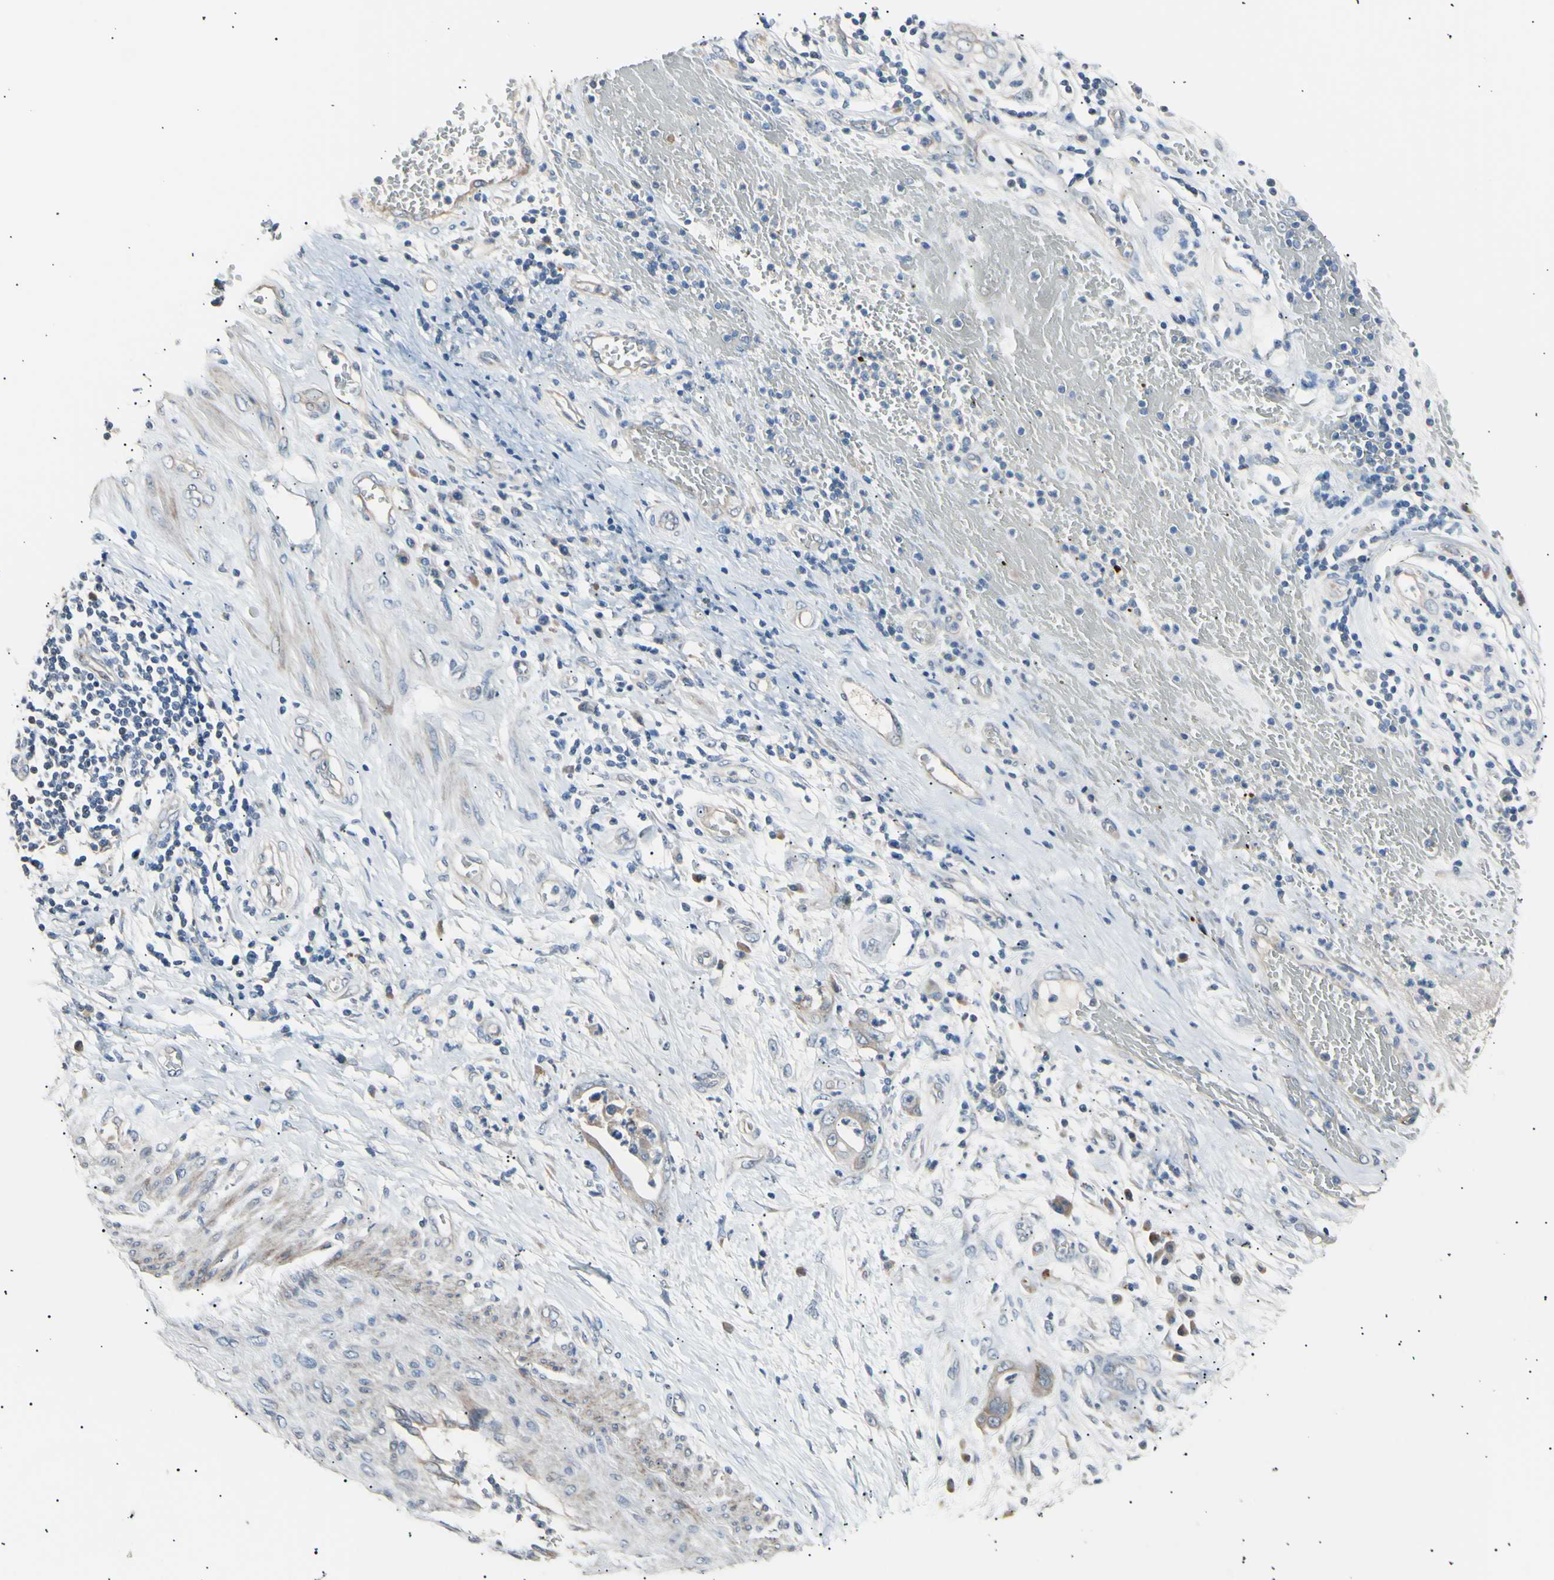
{"staining": {"intensity": "negative", "quantity": "none", "location": "none"}, "tissue": "stomach cancer", "cell_type": "Tumor cells", "image_type": "cancer", "snomed": [{"axis": "morphology", "description": "Adenocarcinoma, NOS"}, {"axis": "topography", "description": "Stomach"}], "caption": "High magnification brightfield microscopy of stomach cancer stained with DAB (3,3'-diaminobenzidine) (brown) and counterstained with hematoxylin (blue): tumor cells show no significant expression.", "gene": "LDLR", "patient": {"sex": "female", "age": 73}}